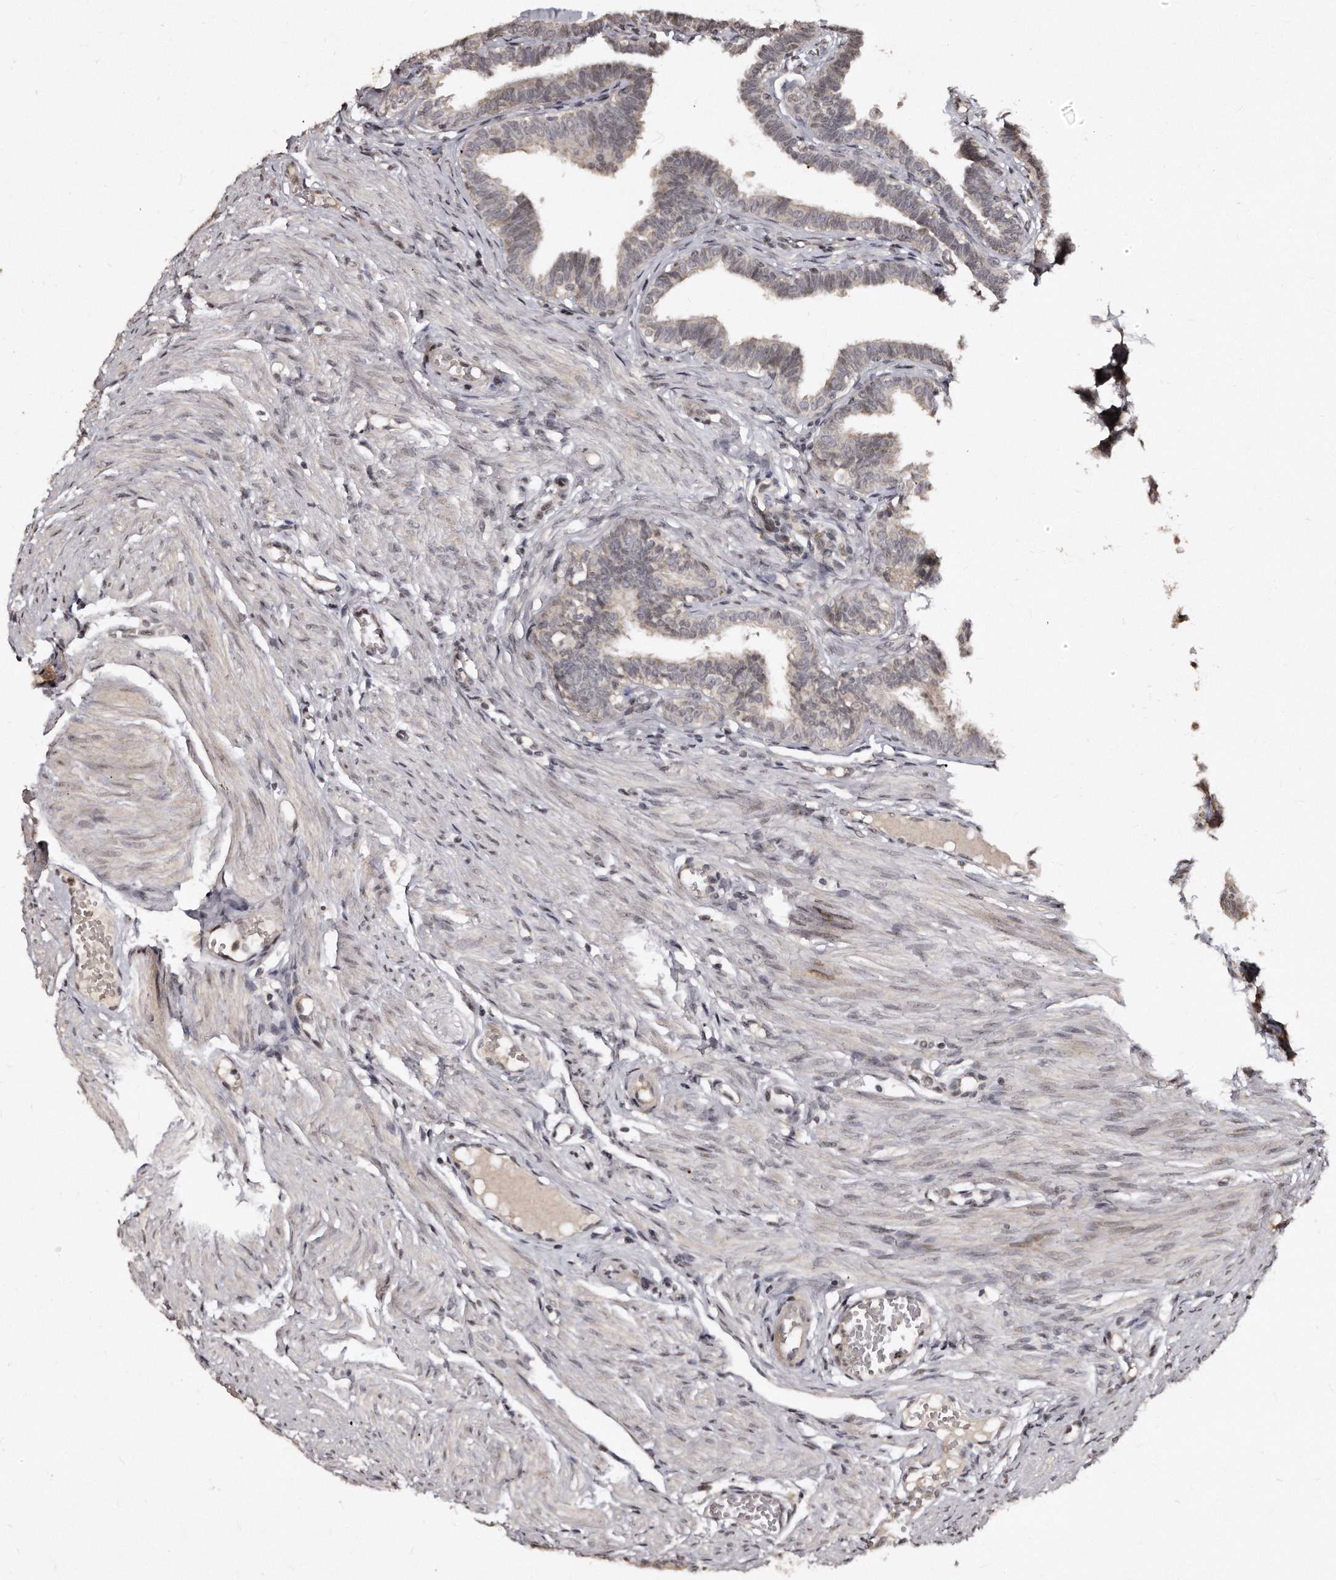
{"staining": {"intensity": "weak", "quantity": "25%-75%", "location": "cytoplasmic/membranous"}, "tissue": "fallopian tube", "cell_type": "Glandular cells", "image_type": "normal", "snomed": [{"axis": "morphology", "description": "Normal tissue, NOS"}, {"axis": "topography", "description": "Fallopian tube"}, {"axis": "topography", "description": "Ovary"}], "caption": "Weak cytoplasmic/membranous protein expression is present in approximately 25%-75% of glandular cells in fallopian tube. (DAB = brown stain, brightfield microscopy at high magnification).", "gene": "TSHR", "patient": {"sex": "female", "age": 23}}